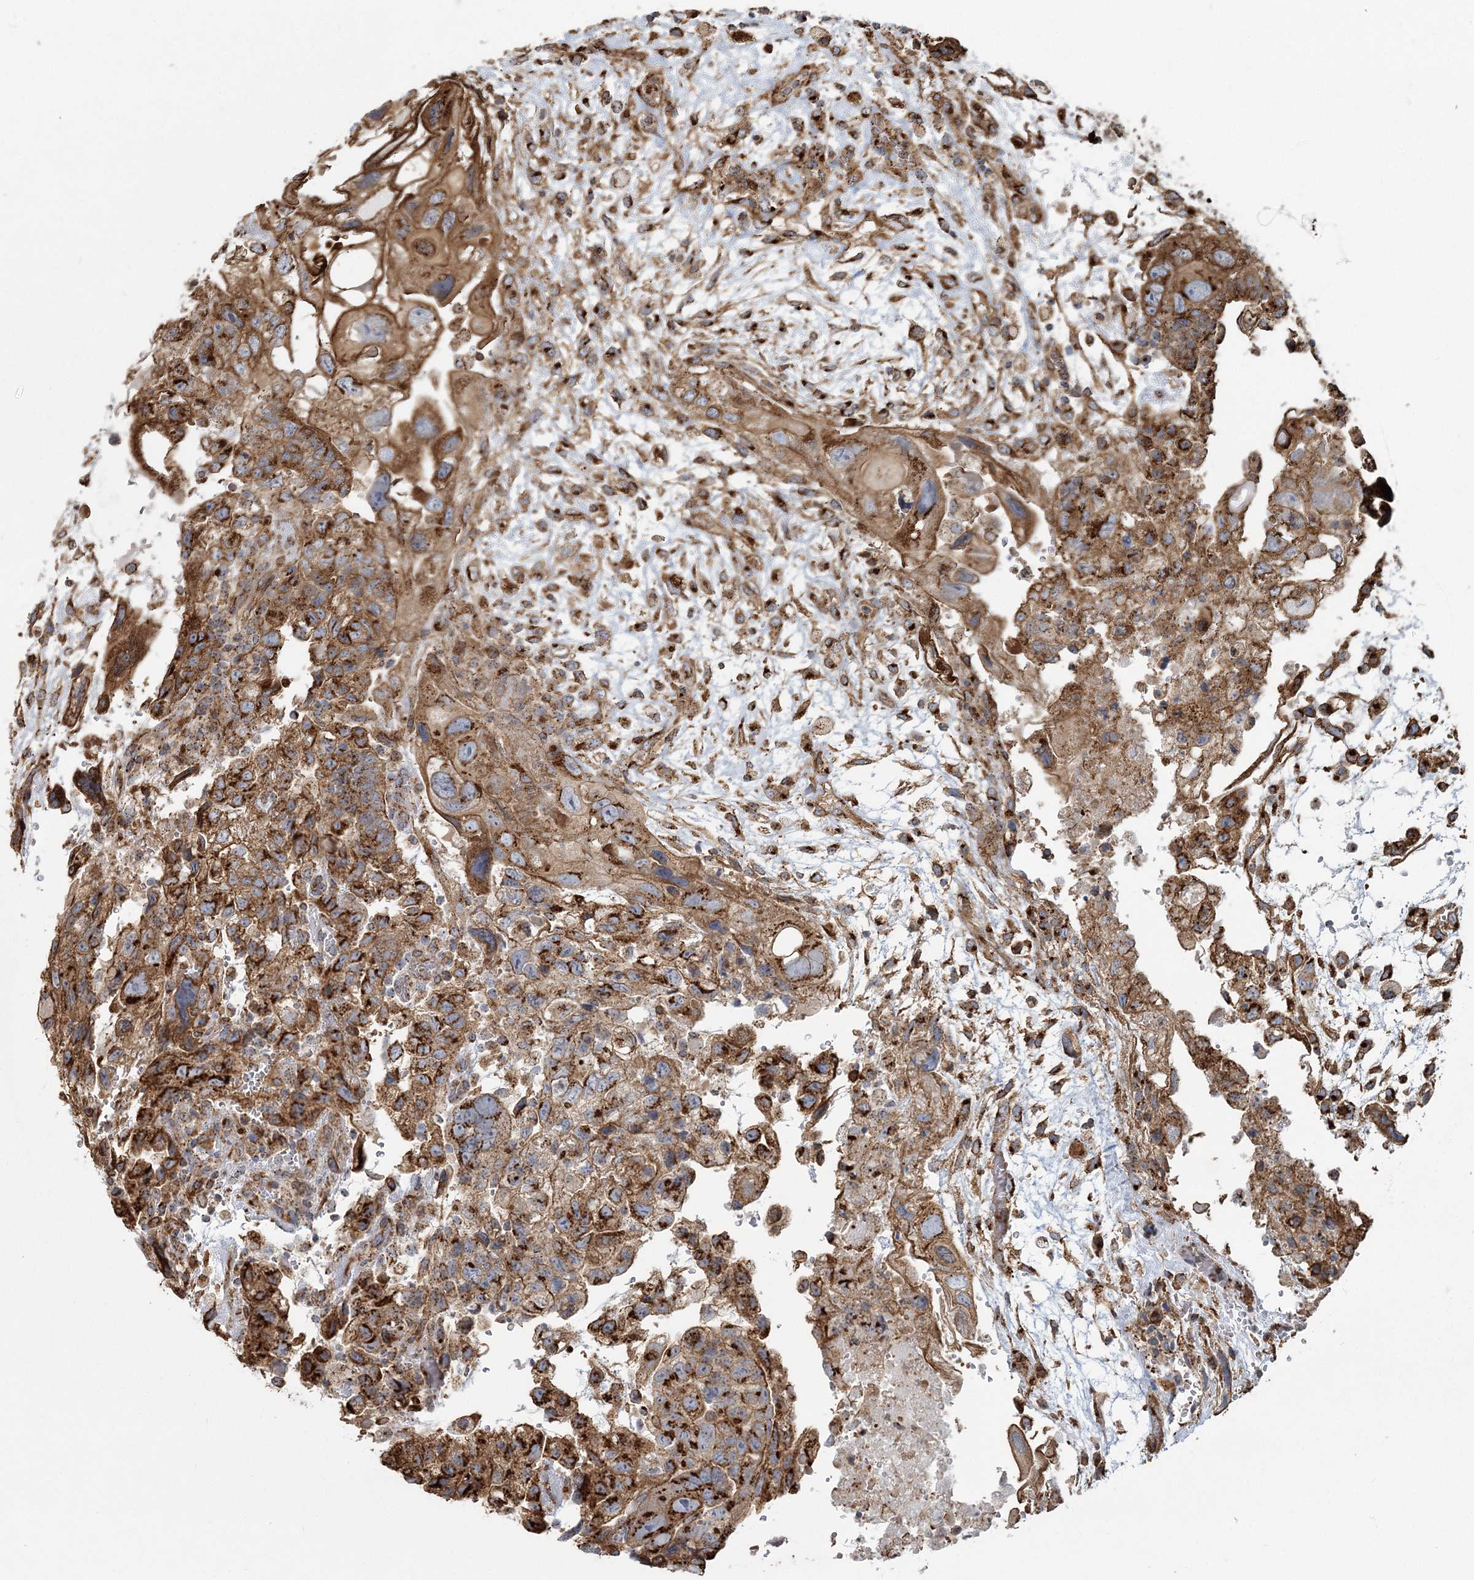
{"staining": {"intensity": "strong", "quantity": ">75%", "location": "cytoplasmic/membranous"}, "tissue": "testis cancer", "cell_type": "Tumor cells", "image_type": "cancer", "snomed": [{"axis": "morphology", "description": "Carcinoma, Embryonal, NOS"}, {"axis": "topography", "description": "Testis"}], "caption": "Immunohistochemical staining of human testis cancer (embryonal carcinoma) demonstrates high levels of strong cytoplasmic/membranous positivity in approximately >75% of tumor cells.", "gene": "TRAF3IP2", "patient": {"sex": "male", "age": 36}}